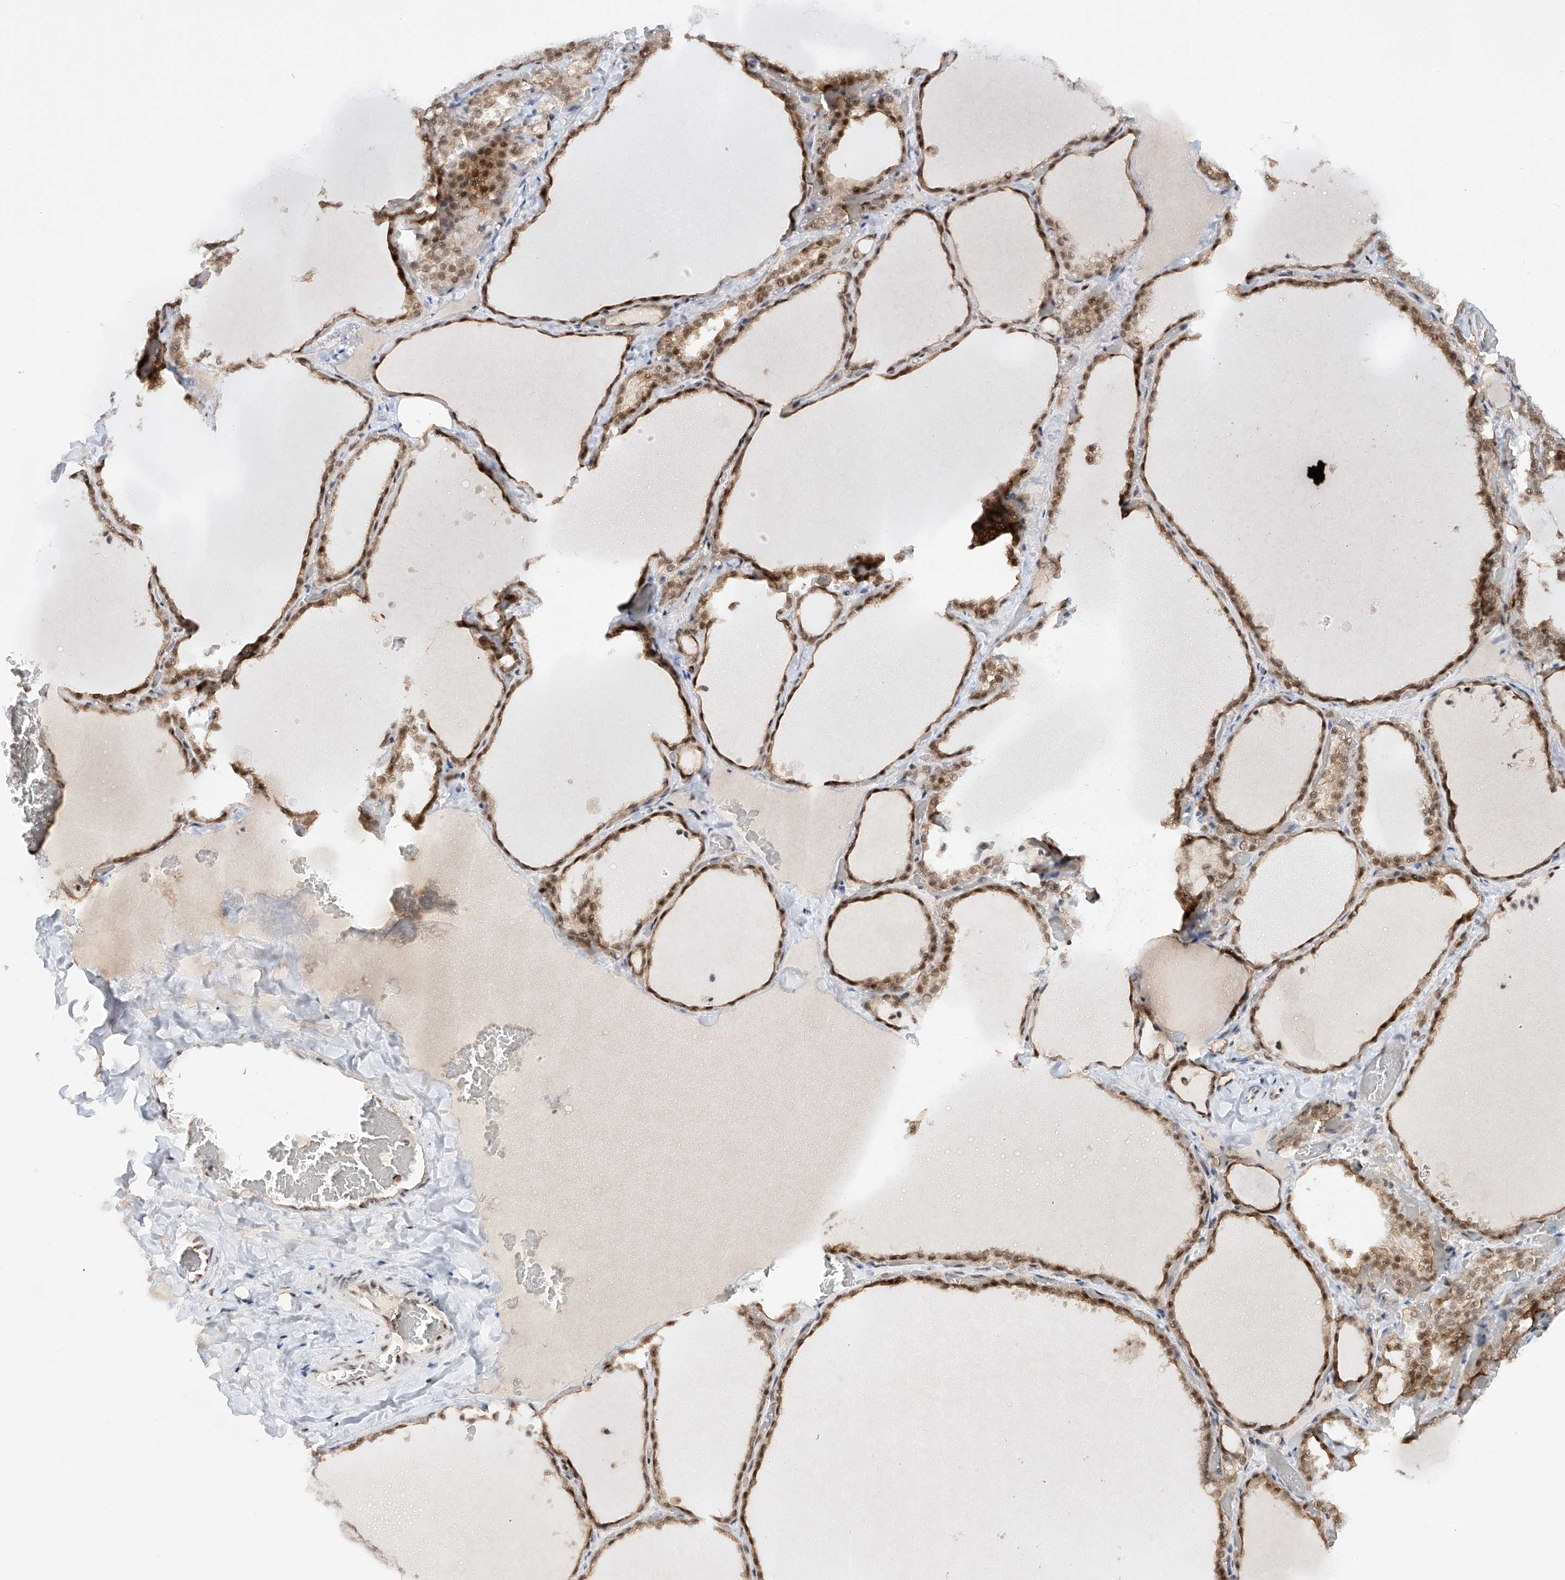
{"staining": {"intensity": "moderate", "quantity": ">75%", "location": "cytoplasmic/membranous,nuclear"}, "tissue": "thyroid gland", "cell_type": "Glandular cells", "image_type": "normal", "snomed": [{"axis": "morphology", "description": "Normal tissue, NOS"}, {"axis": "topography", "description": "Thyroid gland"}], "caption": "A medium amount of moderate cytoplasmic/membranous,nuclear staining is present in approximately >75% of glandular cells in normal thyroid gland. (DAB IHC with brightfield microscopy, high magnification).", "gene": "POGK", "patient": {"sex": "female", "age": 22}}